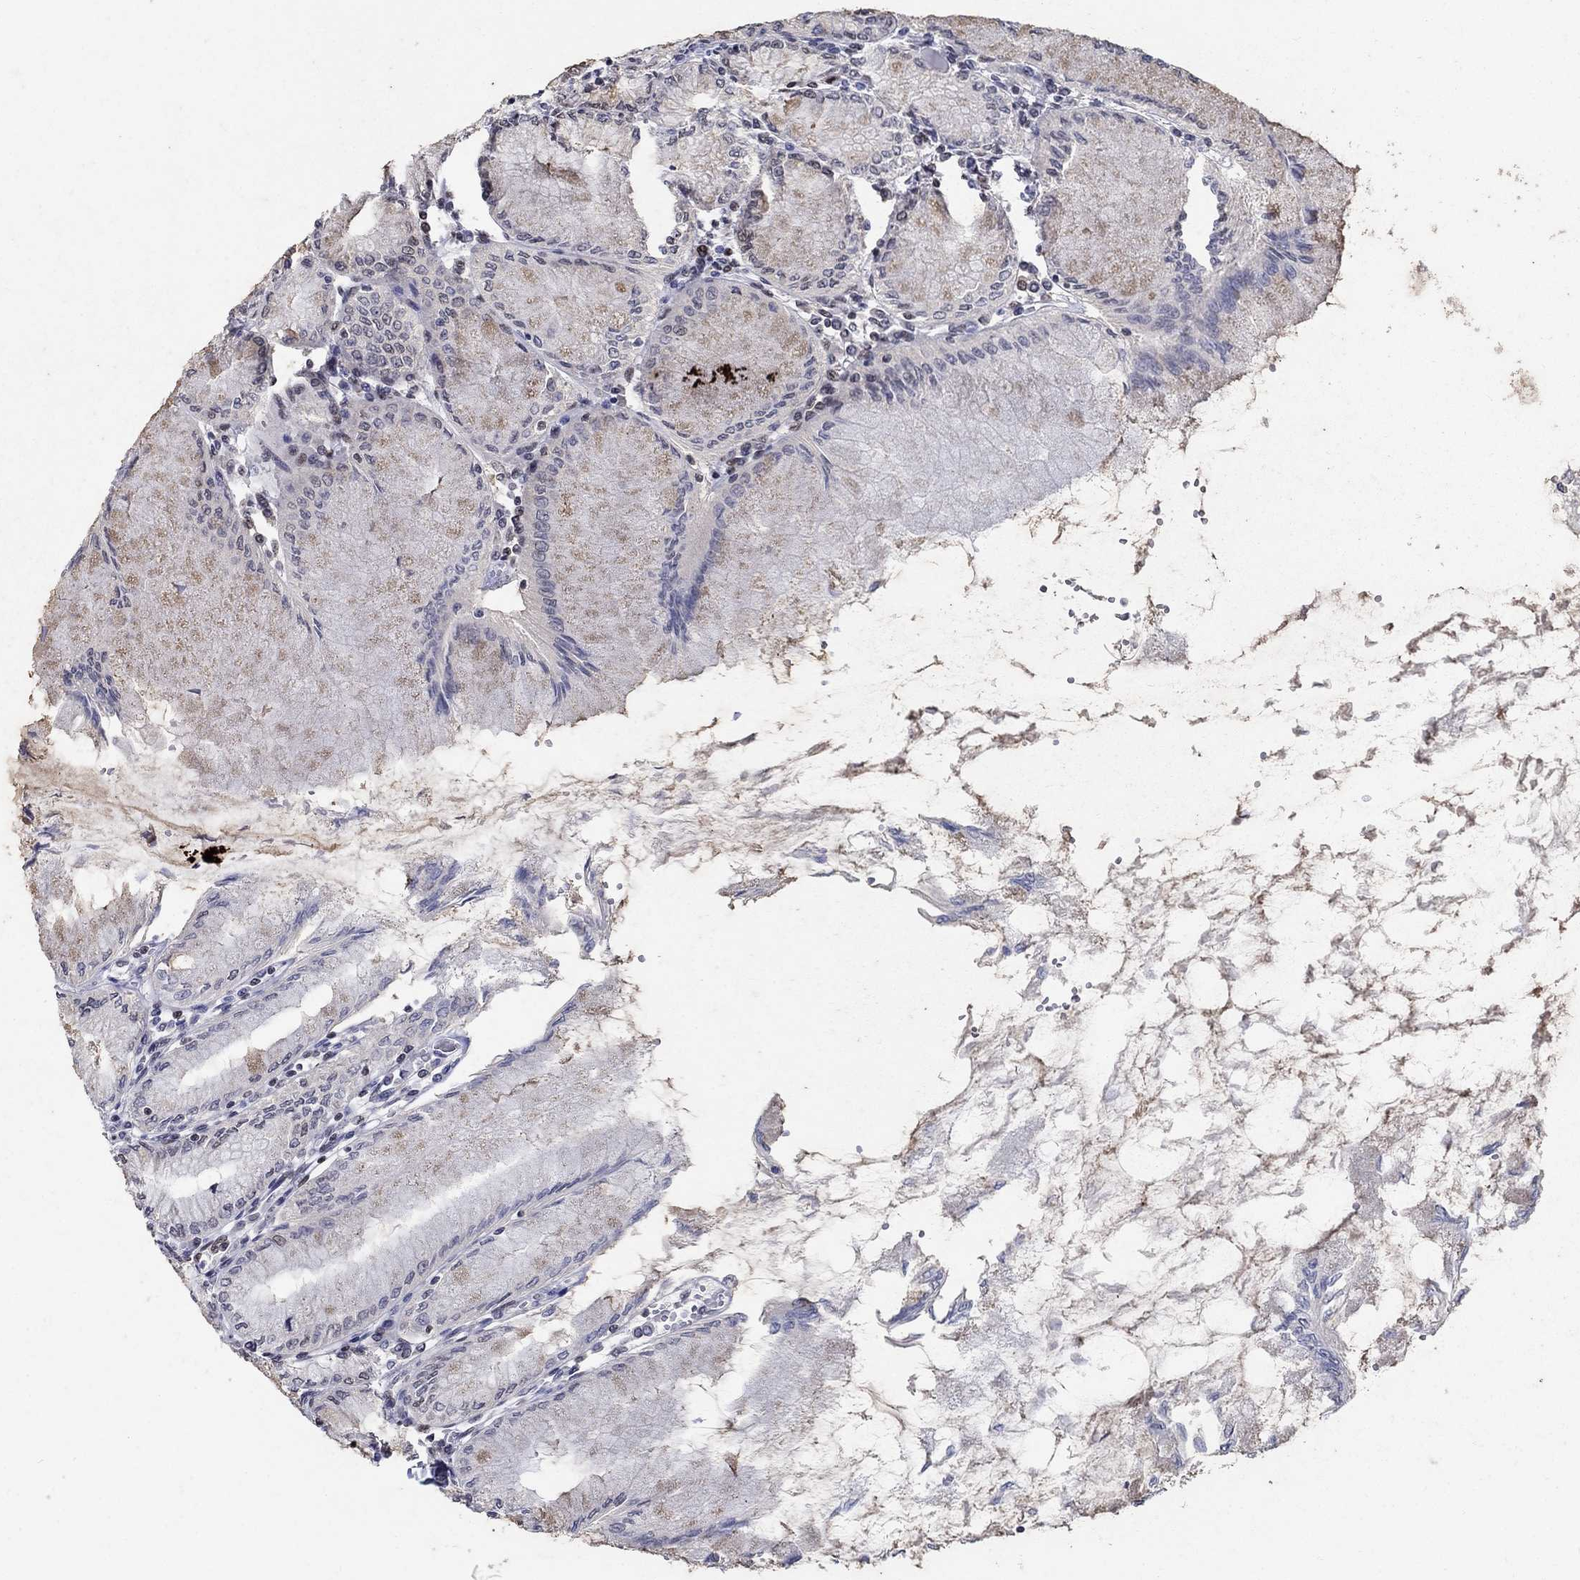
{"staining": {"intensity": "moderate", "quantity": "<25%", "location": "nuclear"}, "tissue": "stomach", "cell_type": "Glandular cells", "image_type": "normal", "snomed": [{"axis": "morphology", "description": "Normal tissue, NOS"}, {"axis": "topography", "description": "Skeletal muscle"}, {"axis": "topography", "description": "Stomach"}], "caption": "Moderate nuclear staining for a protein is seen in about <25% of glandular cells of benign stomach using immunohistochemistry.", "gene": "CENPE", "patient": {"sex": "female", "age": 57}}